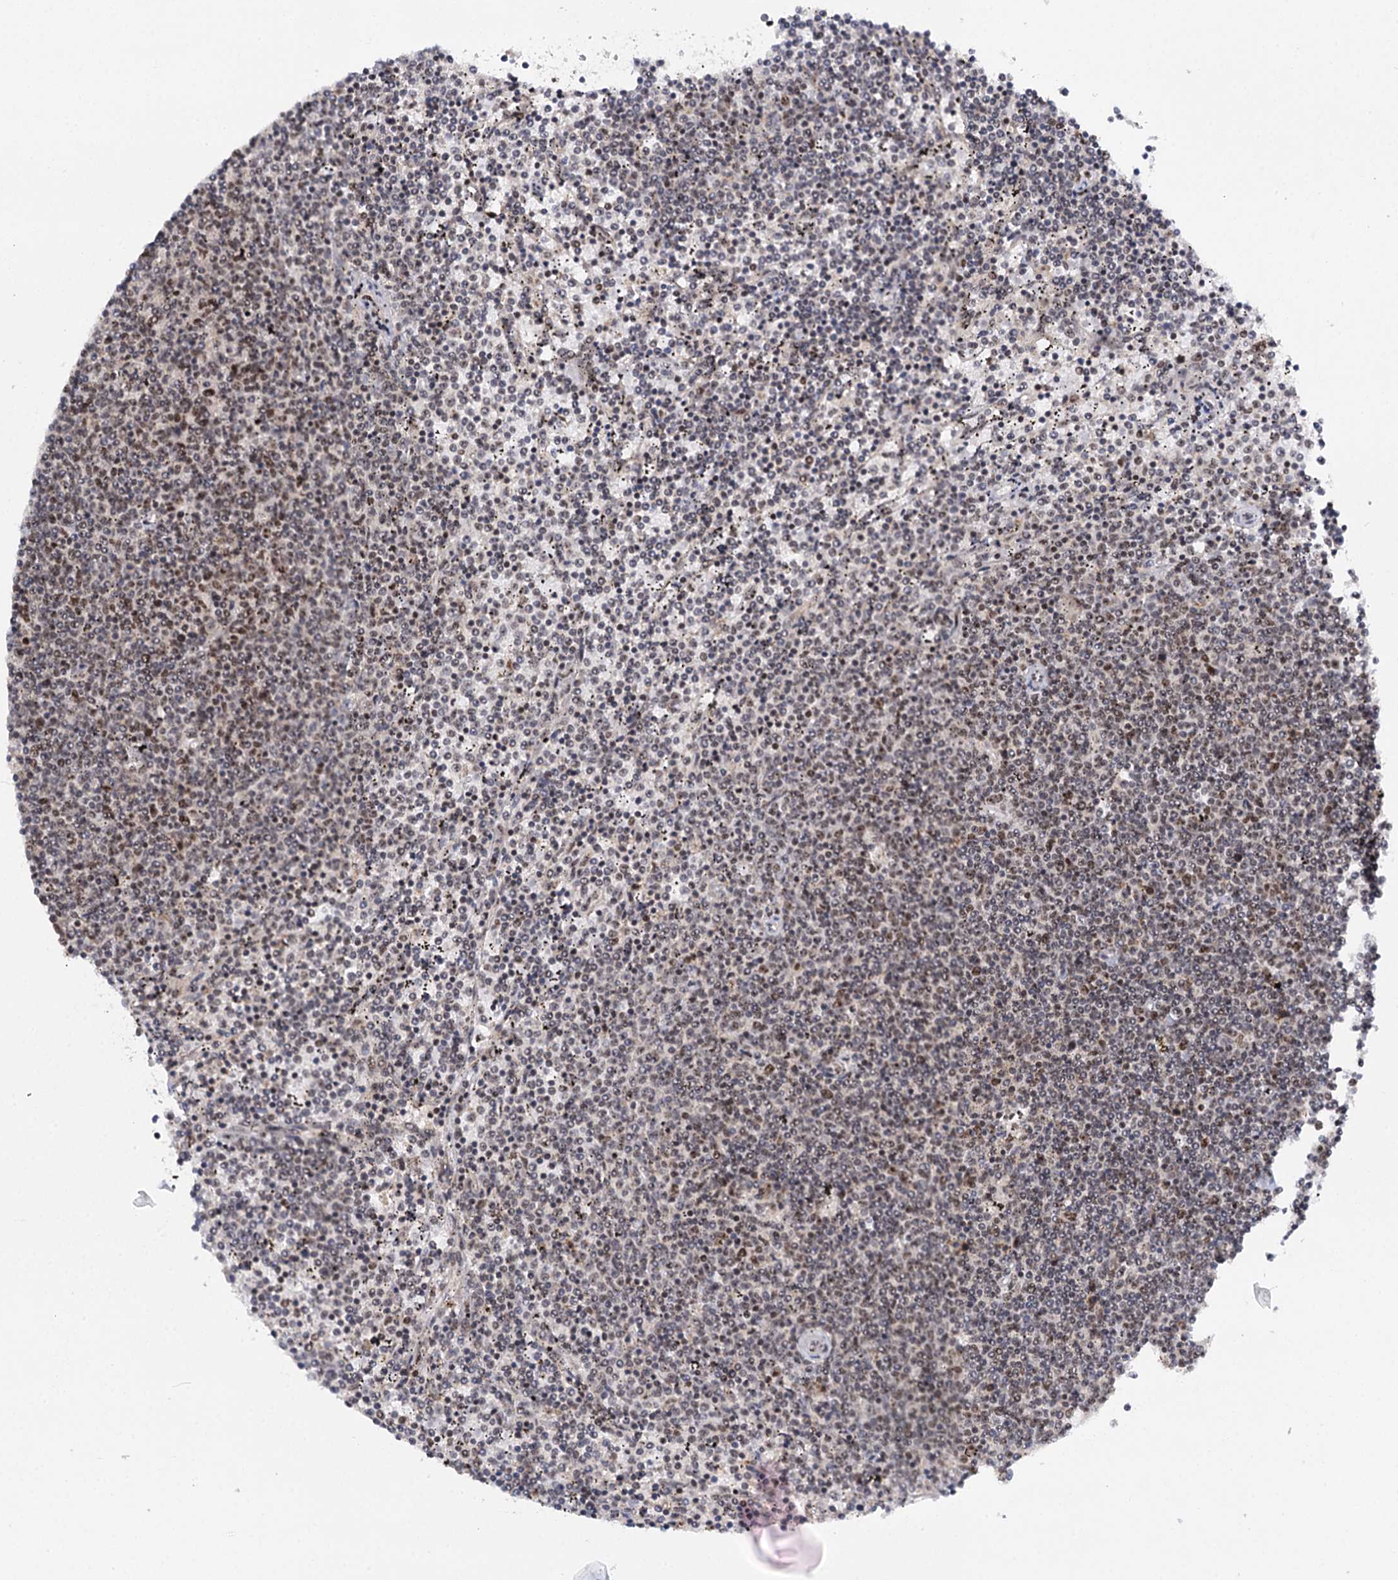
{"staining": {"intensity": "weak", "quantity": "<25%", "location": "nuclear"}, "tissue": "lymphoma", "cell_type": "Tumor cells", "image_type": "cancer", "snomed": [{"axis": "morphology", "description": "Malignant lymphoma, non-Hodgkin's type, Low grade"}, {"axis": "topography", "description": "Spleen"}], "caption": "Tumor cells are negative for protein expression in human lymphoma. (DAB (3,3'-diaminobenzidine) immunohistochemistry, high magnification).", "gene": "BUD13", "patient": {"sex": "female", "age": 50}}